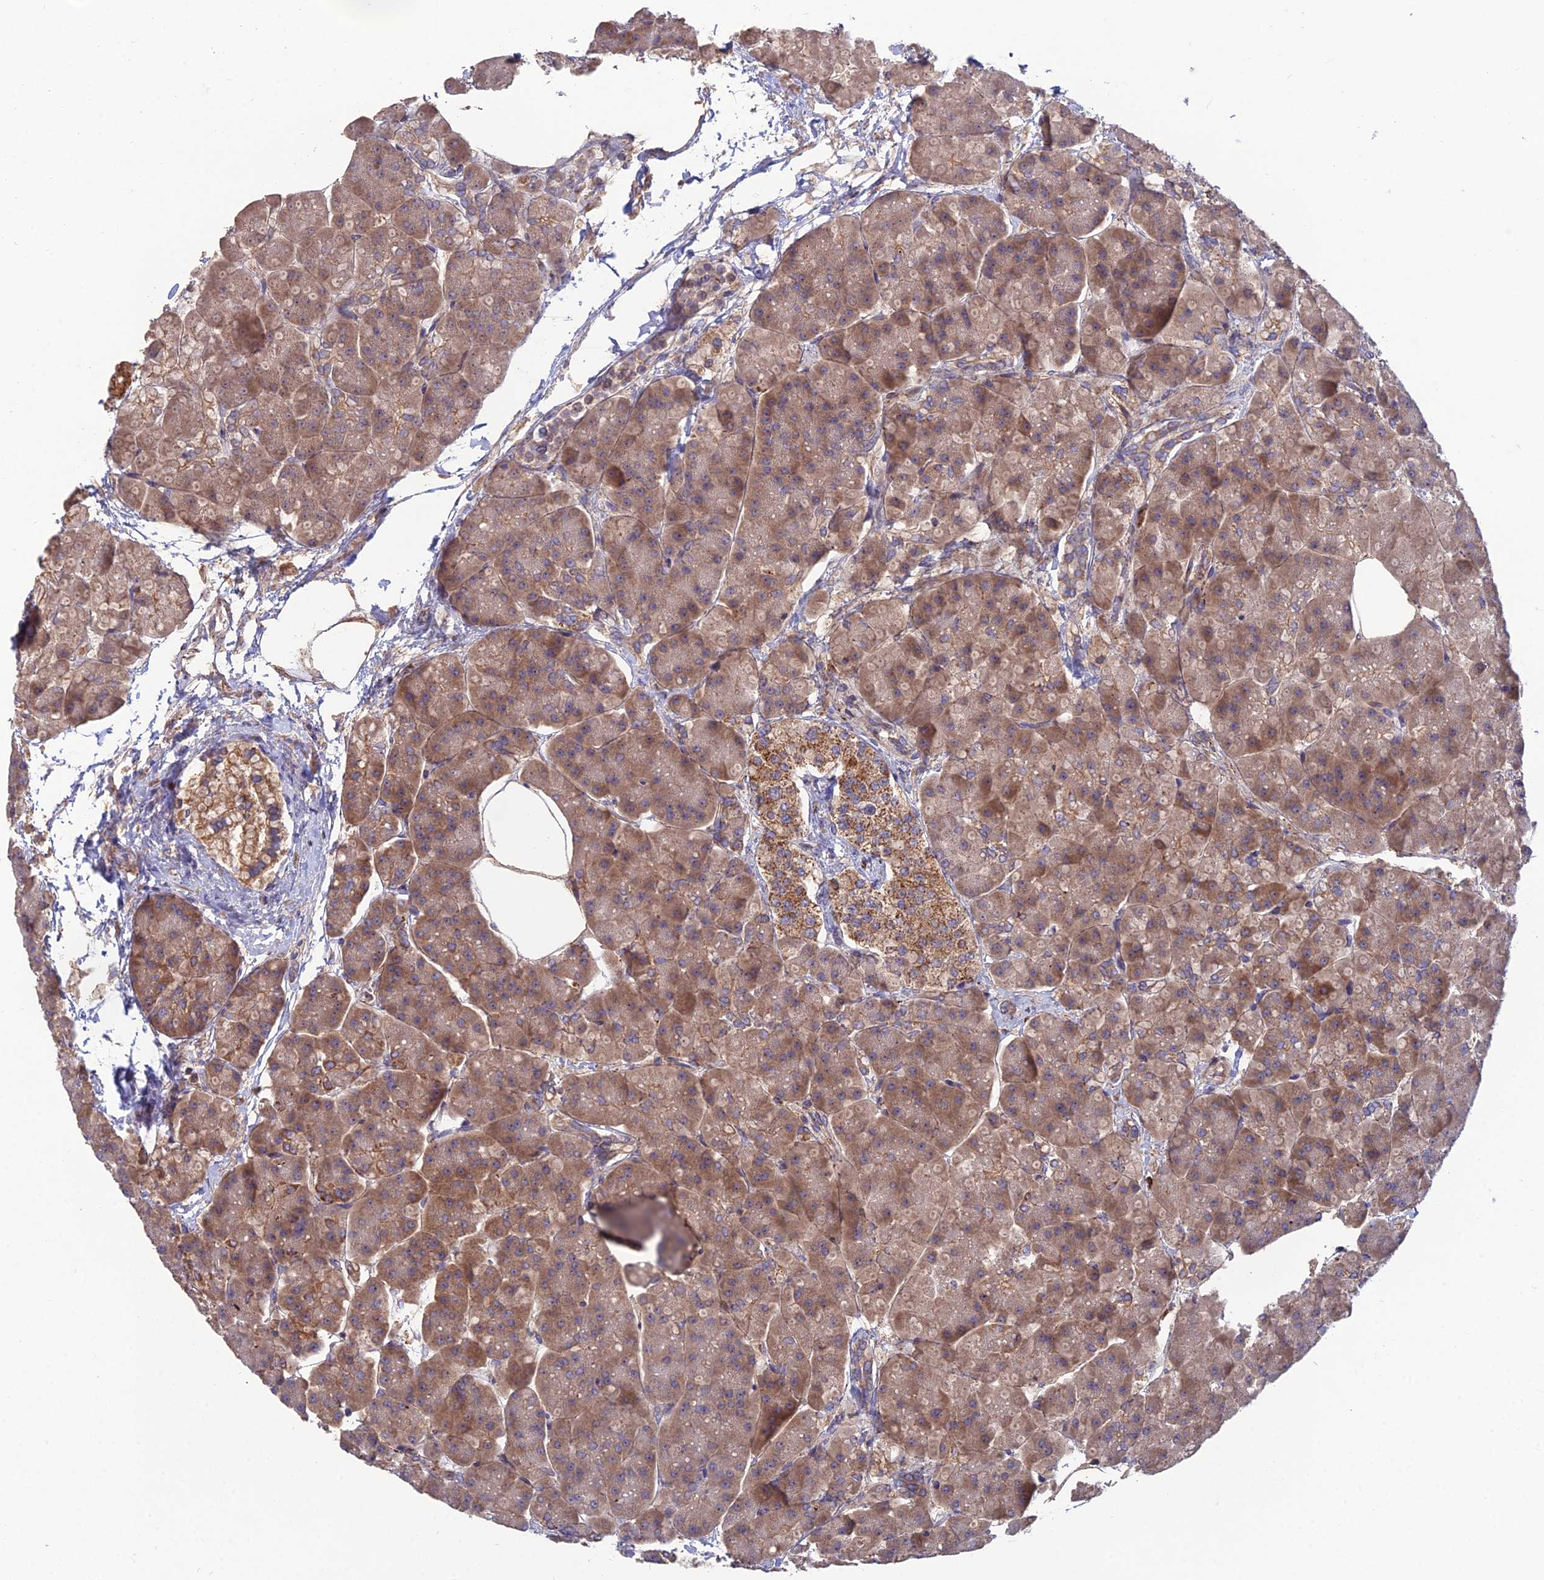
{"staining": {"intensity": "moderate", "quantity": ">75%", "location": "cytoplasmic/membranous"}, "tissue": "pancreas", "cell_type": "Exocrine glandular cells", "image_type": "normal", "snomed": [{"axis": "morphology", "description": "Normal tissue, NOS"}, {"axis": "topography", "description": "Pancreas"}], "caption": "Exocrine glandular cells reveal medium levels of moderate cytoplasmic/membranous positivity in about >75% of cells in normal human pancreas.", "gene": "RIC8B", "patient": {"sex": "female", "age": 70}}